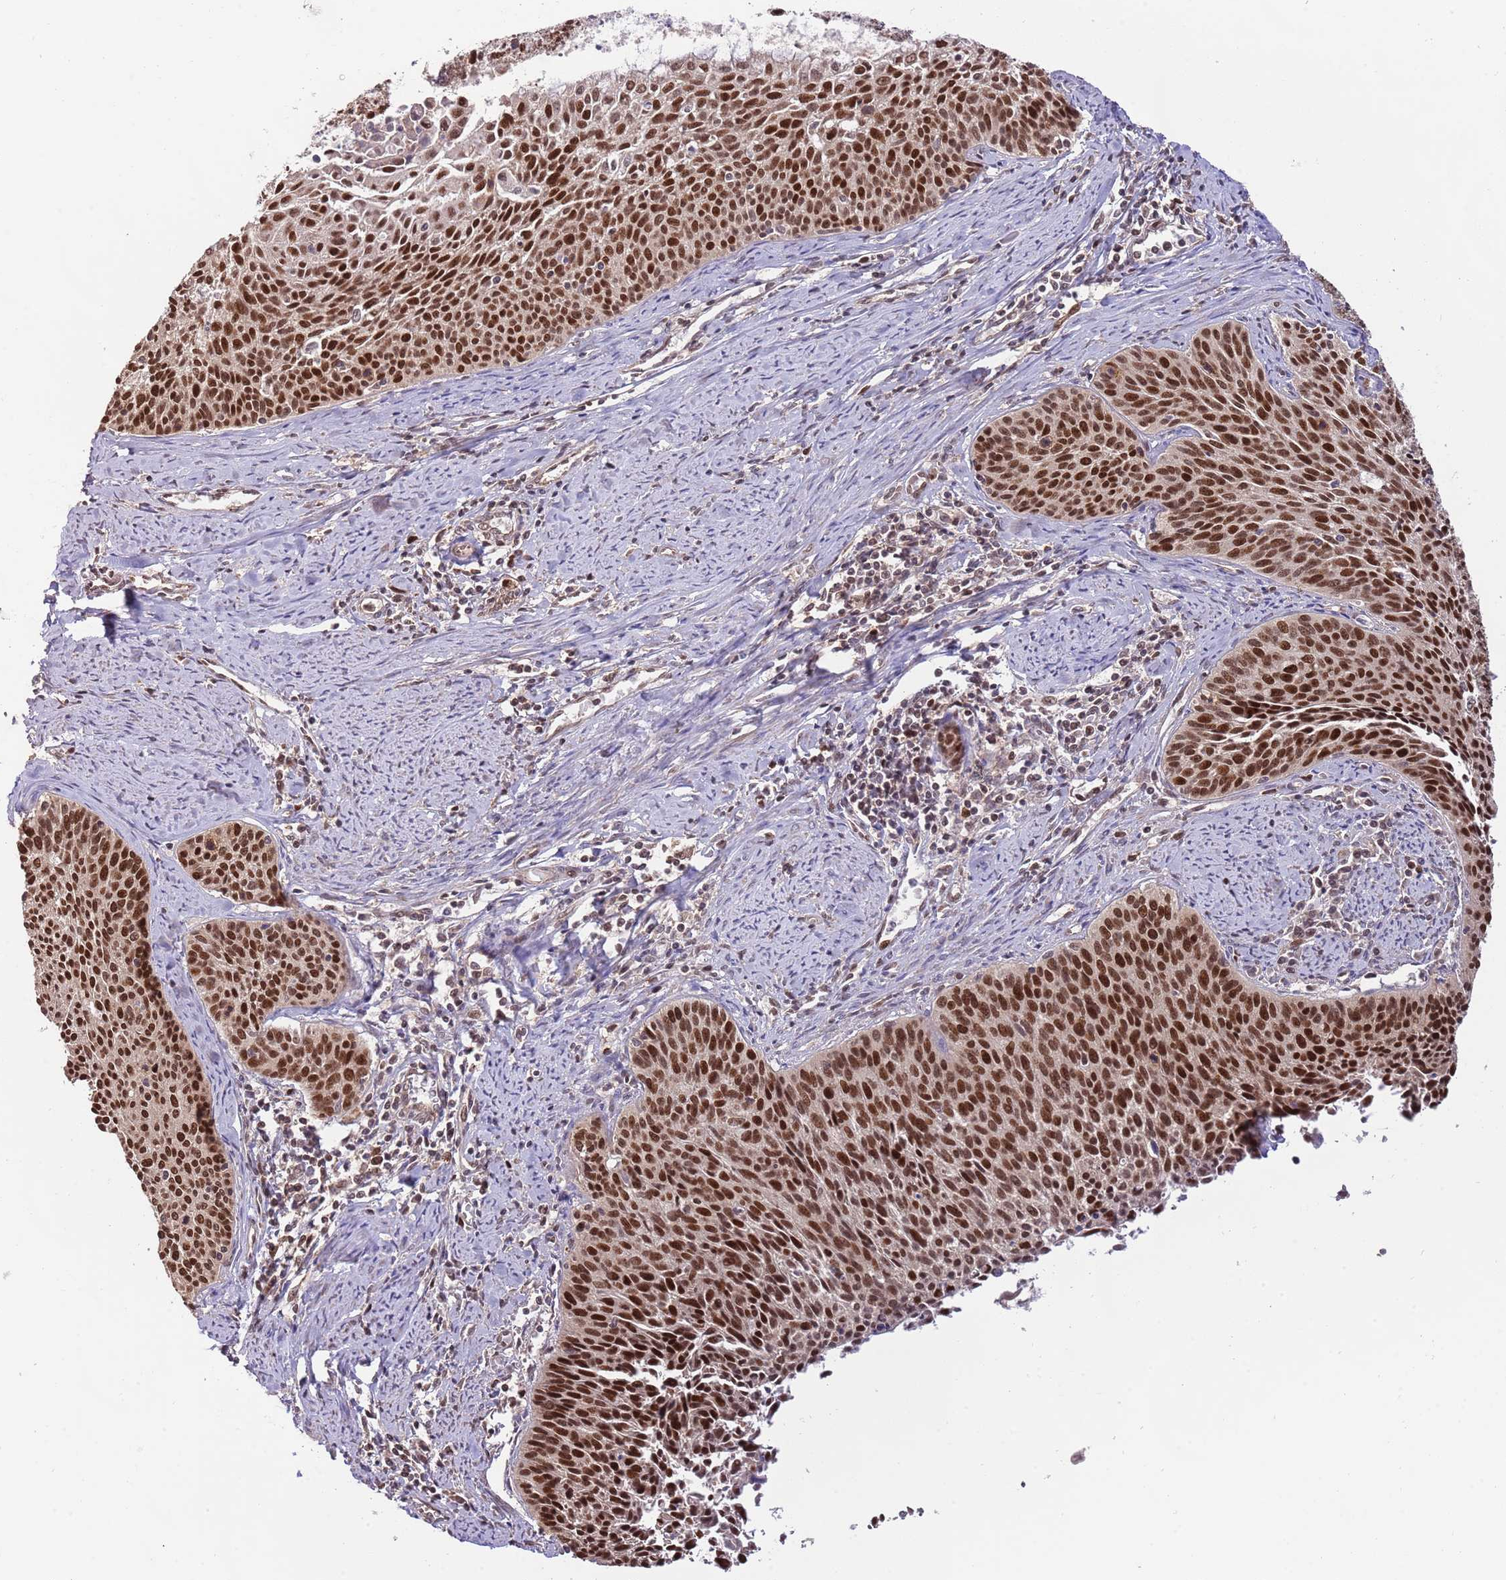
{"staining": {"intensity": "strong", "quantity": ">75%", "location": "nuclear"}, "tissue": "cervical cancer", "cell_type": "Tumor cells", "image_type": "cancer", "snomed": [{"axis": "morphology", "description": "Squamous cell carcinoma, NOS"}, {"axis": "topography", "description": "Cervix"}], "caption": "About >75% of tumor cells in cervical cancer (squamous cell carcinoma) exhibit strong nuclear protein staining as visualized by brown immunohistochemical staining.", "gene": "RIF1", "patient": {"sex": "female", "age": 55}}